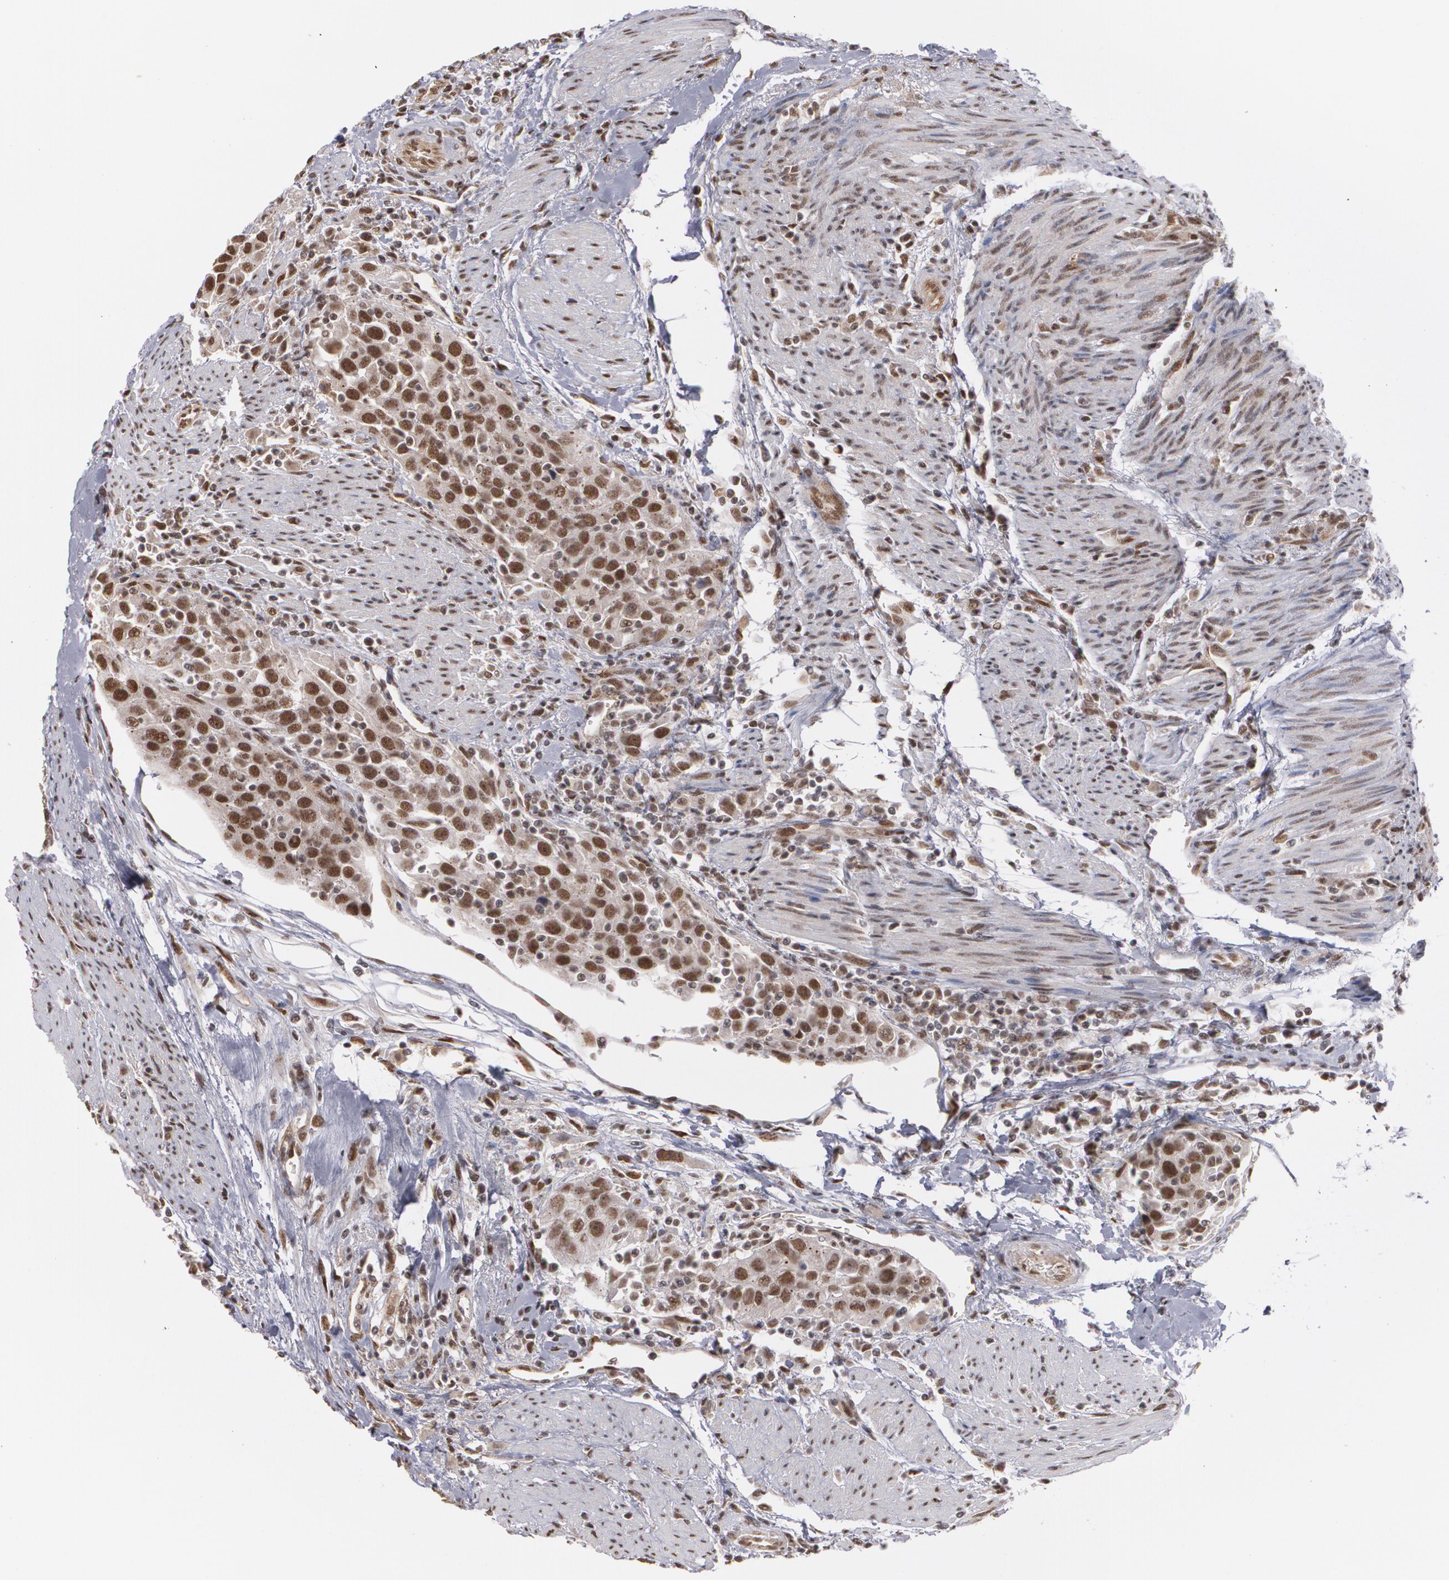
{"staining": {"intensity": "moderate", "quantity": ">75%", "location": "cytoplasmic/membranous,nuclear"}, "tissue": "urothelial cancer", "cell_type": "Tumor cells", "image_type": "cancer", "snomed": [{"axis": "morphology", "description": "Urothelial carcinoma, High grade"}, {"axis": "topography", "description": "Urinary bladder"}], "caption": "Urothelial cancer stained with a brown dye reveals moderate cytoplasmic/membranous and nuclear positive positivity in about >75% of tumor cells.", "gene": "ZNF75A", "patient": {"sex": "female", "age": 80}}